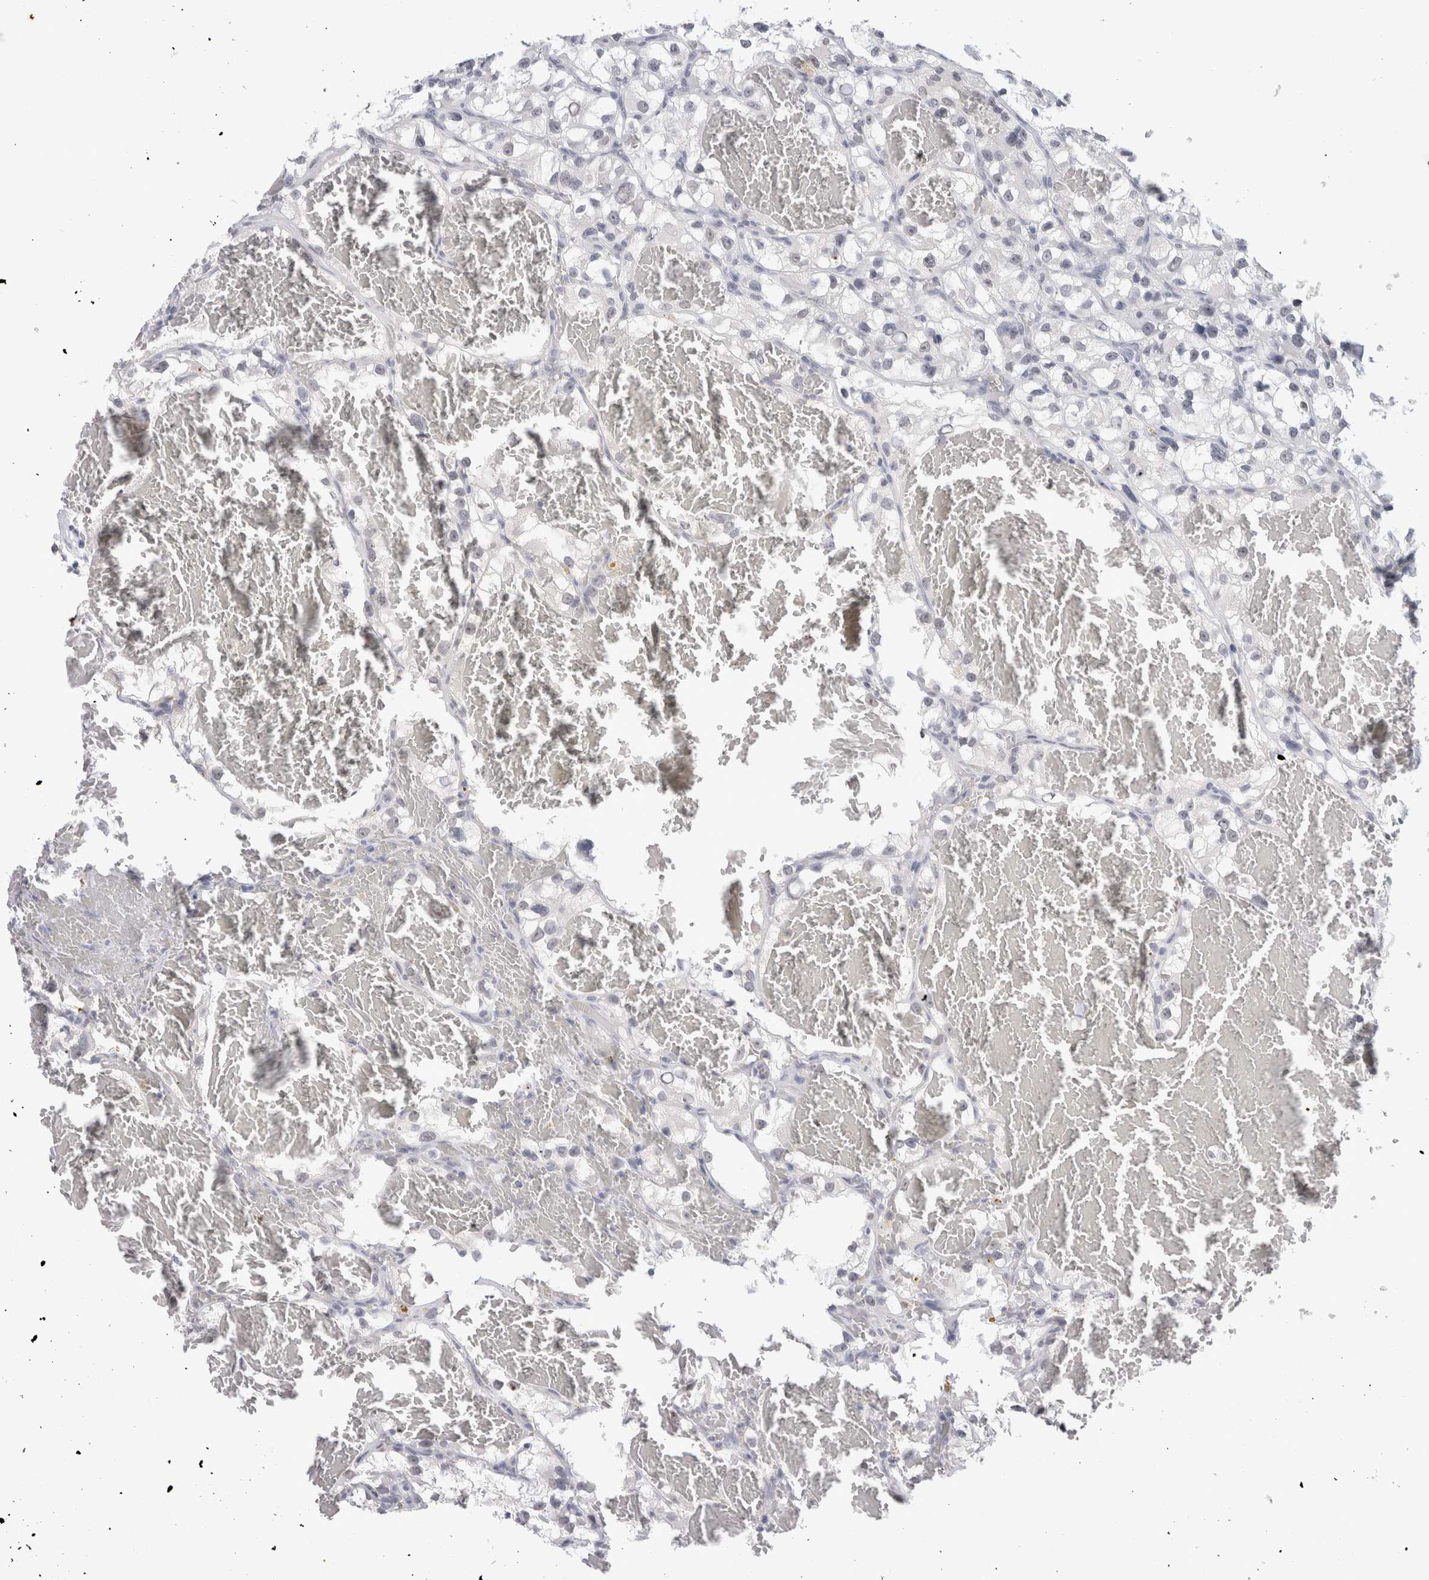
{"staining": {"intensity": "negative", "quantity": "none", "location": "none"}, "tissue": "renal cancer", "cell_type": "Tumor cells", "image_type": "cancer", "snomed": [{"axis": "morphology", "description": "Adenocarcinoma, NOS"}, {"axis": "topography", "description": "Kidney"}], "caption": "Tumor cells show no significant protein expression in renal cancer.", "gene": "CADM3", "patient": {"sex": "female", "age": 57}}